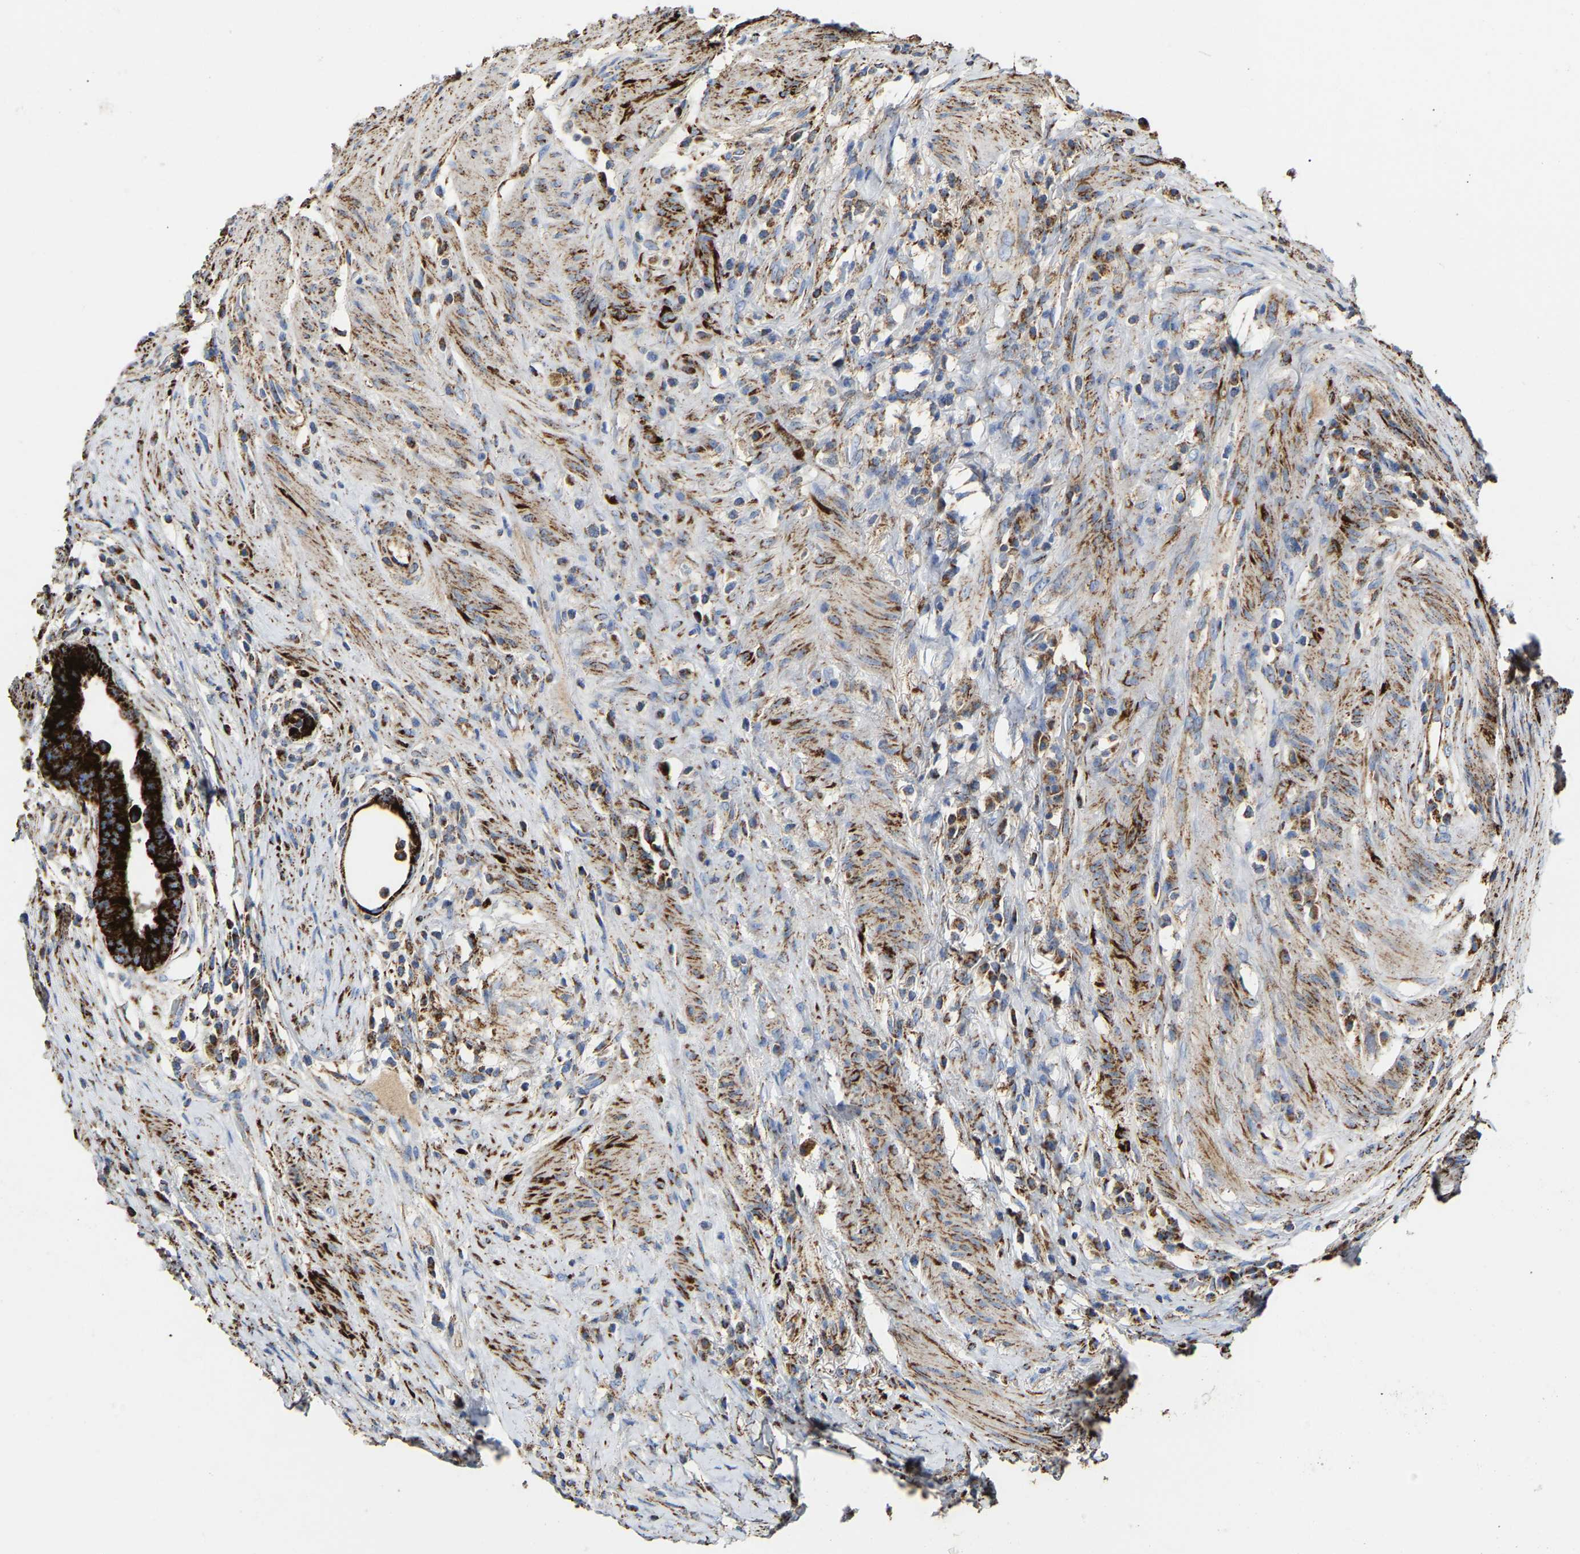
{"staining": {"intensity": "strong", "quantity": ">75%", "location": "cytoplasmic/membranous"}, "tissue": "colorectal cancer", "cell_type": "Tumor cells", "image_type": "cancer", "snomed": [{"axis": "morphology", "description": "Adenocarcinoma, NOS"}, {"axis": "topography", "description": "Rectum"}], "caption": "Colorectal cancer (adenocarcinoma) stained for a protein shows strong cytoplasmic/membranous positivity in tumor cells. Nuclei are stained in blue.", "gene": "HIBADH", "patient": {"sex": "female", "age": 89}}